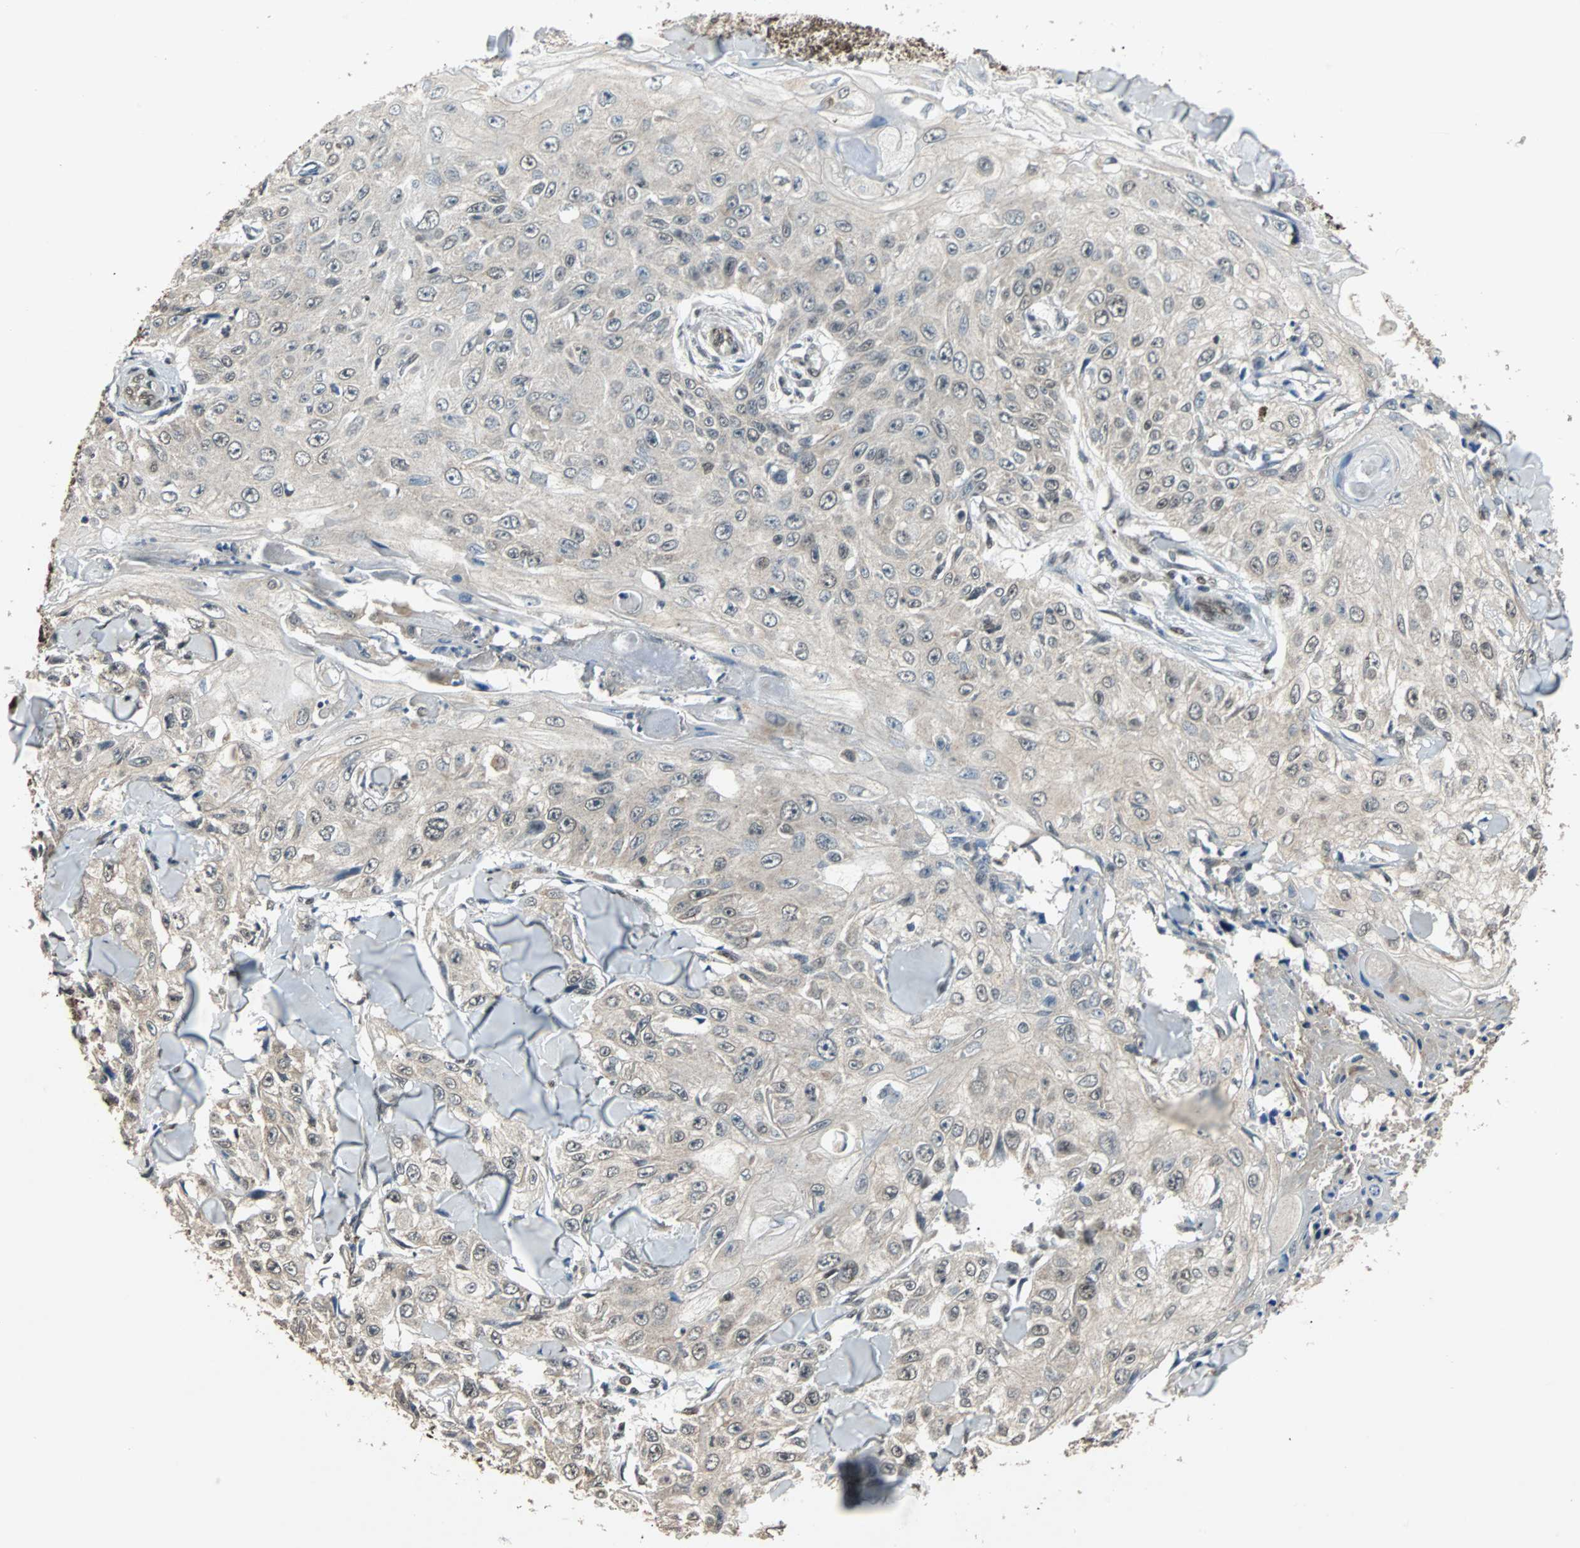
{"staining": {"intensity": "weak", "quantity": "<25%", "location": "cytoplasmic/membranous,nuclear"}, "tissue": "skin cancer", "cell_type": "Tumor cells", "image_type": "cancer", "snomed": [{"axis": "morphology", "description": "Squamous cell carcinoma, NOS"}, {"axis": "topography", "description": "Skin"}], "caption": "Tumor cells show no significant staining in skin squamous cell carcinoma.", "gene": "PHC1", "patient": {"sex": "male", "age": 86}}